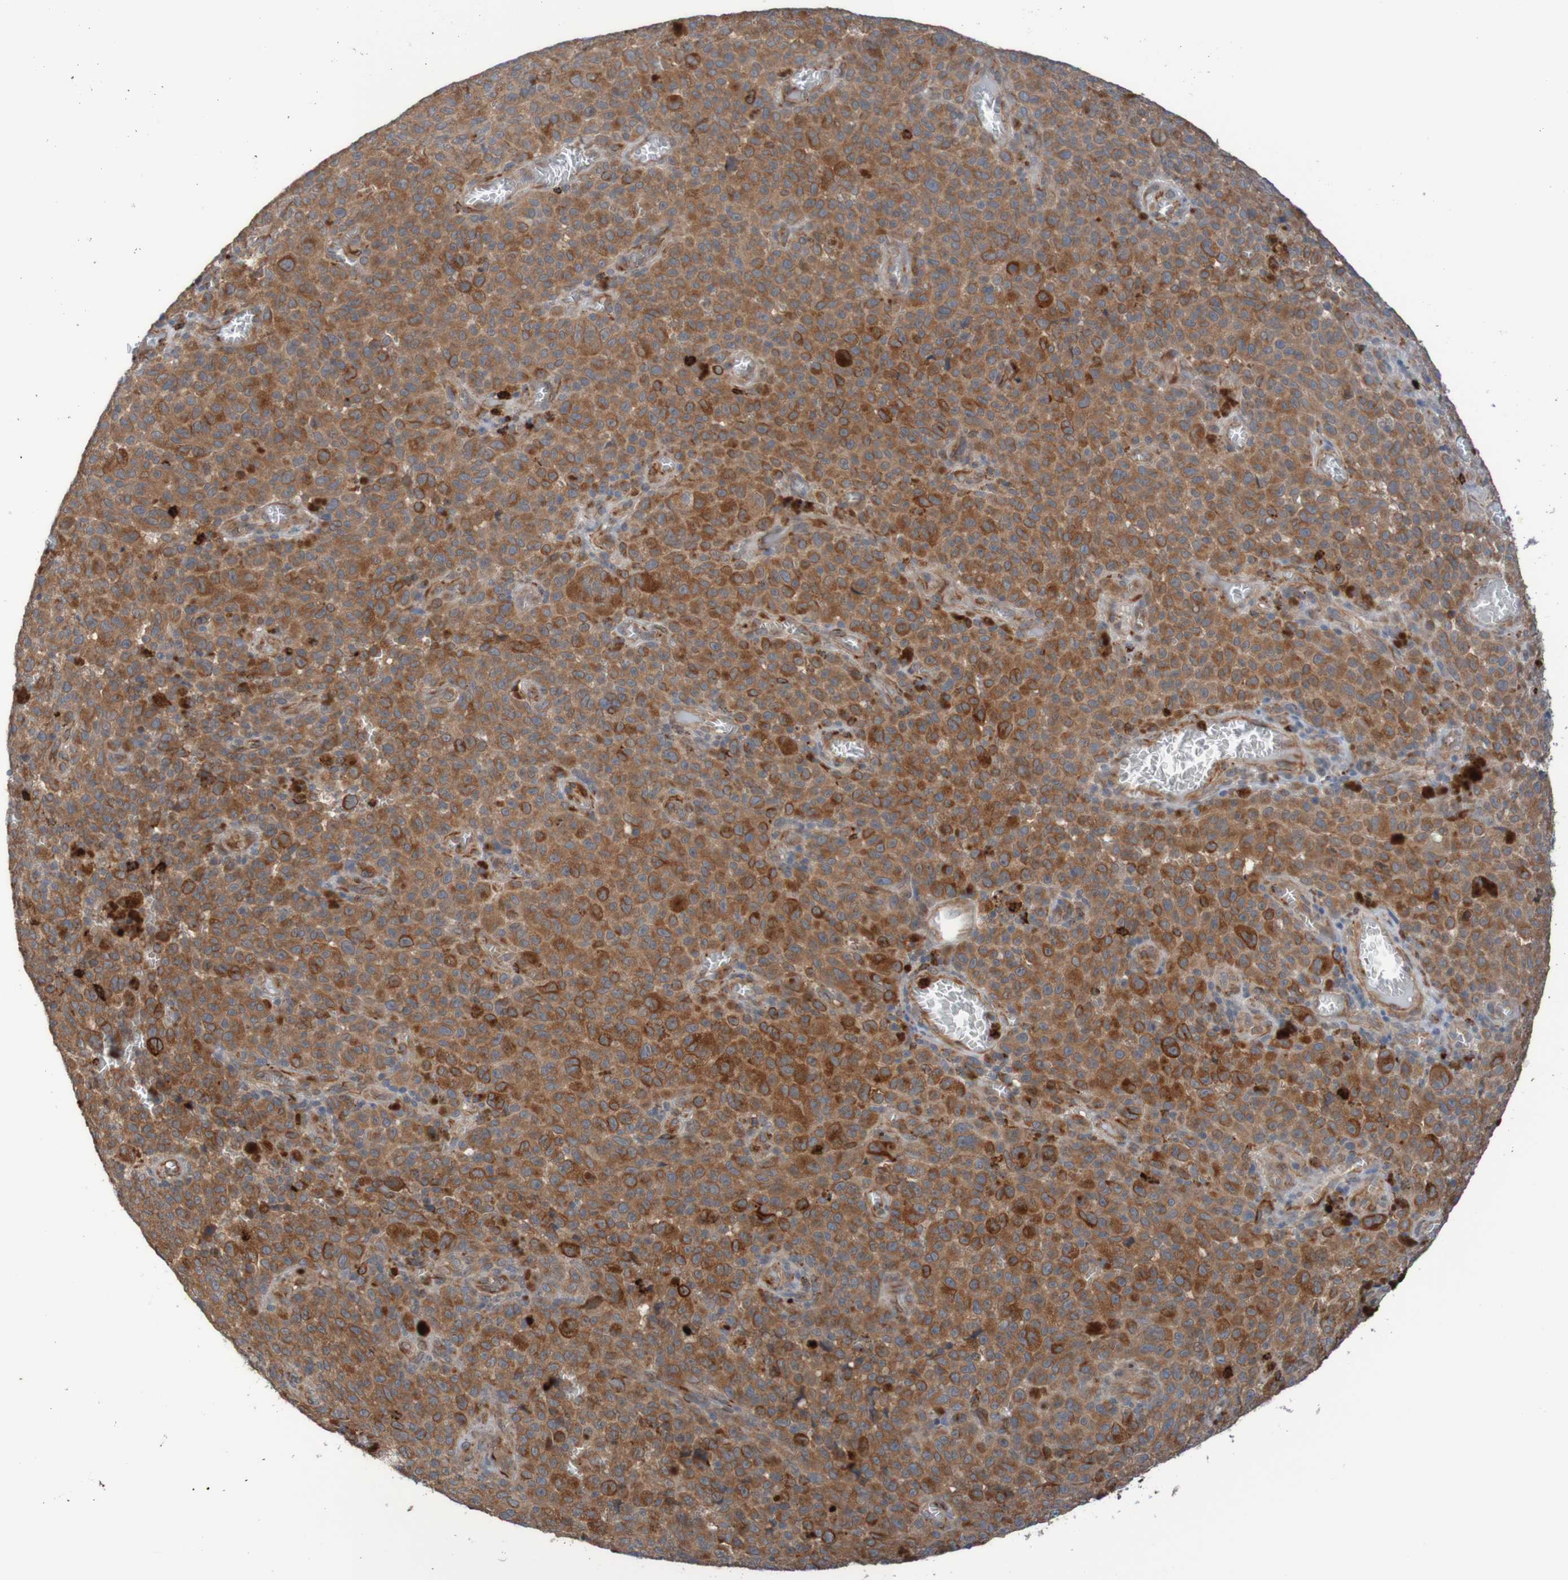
{"staining": {"intensity": "moderate", "quantity": ">75%", "location": "cytoplasmic/membranous"}, "tissue": "melanoma", "cell_type": "Tumor cells", "image_type": "cancer", "snomed": [{"axis": "morphology", "description": "Malignant melanoma, NOS"}, {"axis": "topography", "description": "Skin"}], "caption": "IHC staining of melanoma, which demonstrates medium levels of moderate cytoplasmic/membranous staining in about >75% of tumor cells indicating moderate cytoplasmic/membranous protein positivity. The staining was performed using DAB (3,3'-diaminobenzidine) (brown) for protein detection and nuclei were counterstained in hematoxylin (blue).", "gene": "ST8SIA6", "patient": {"sex": "female", "age": 82}}